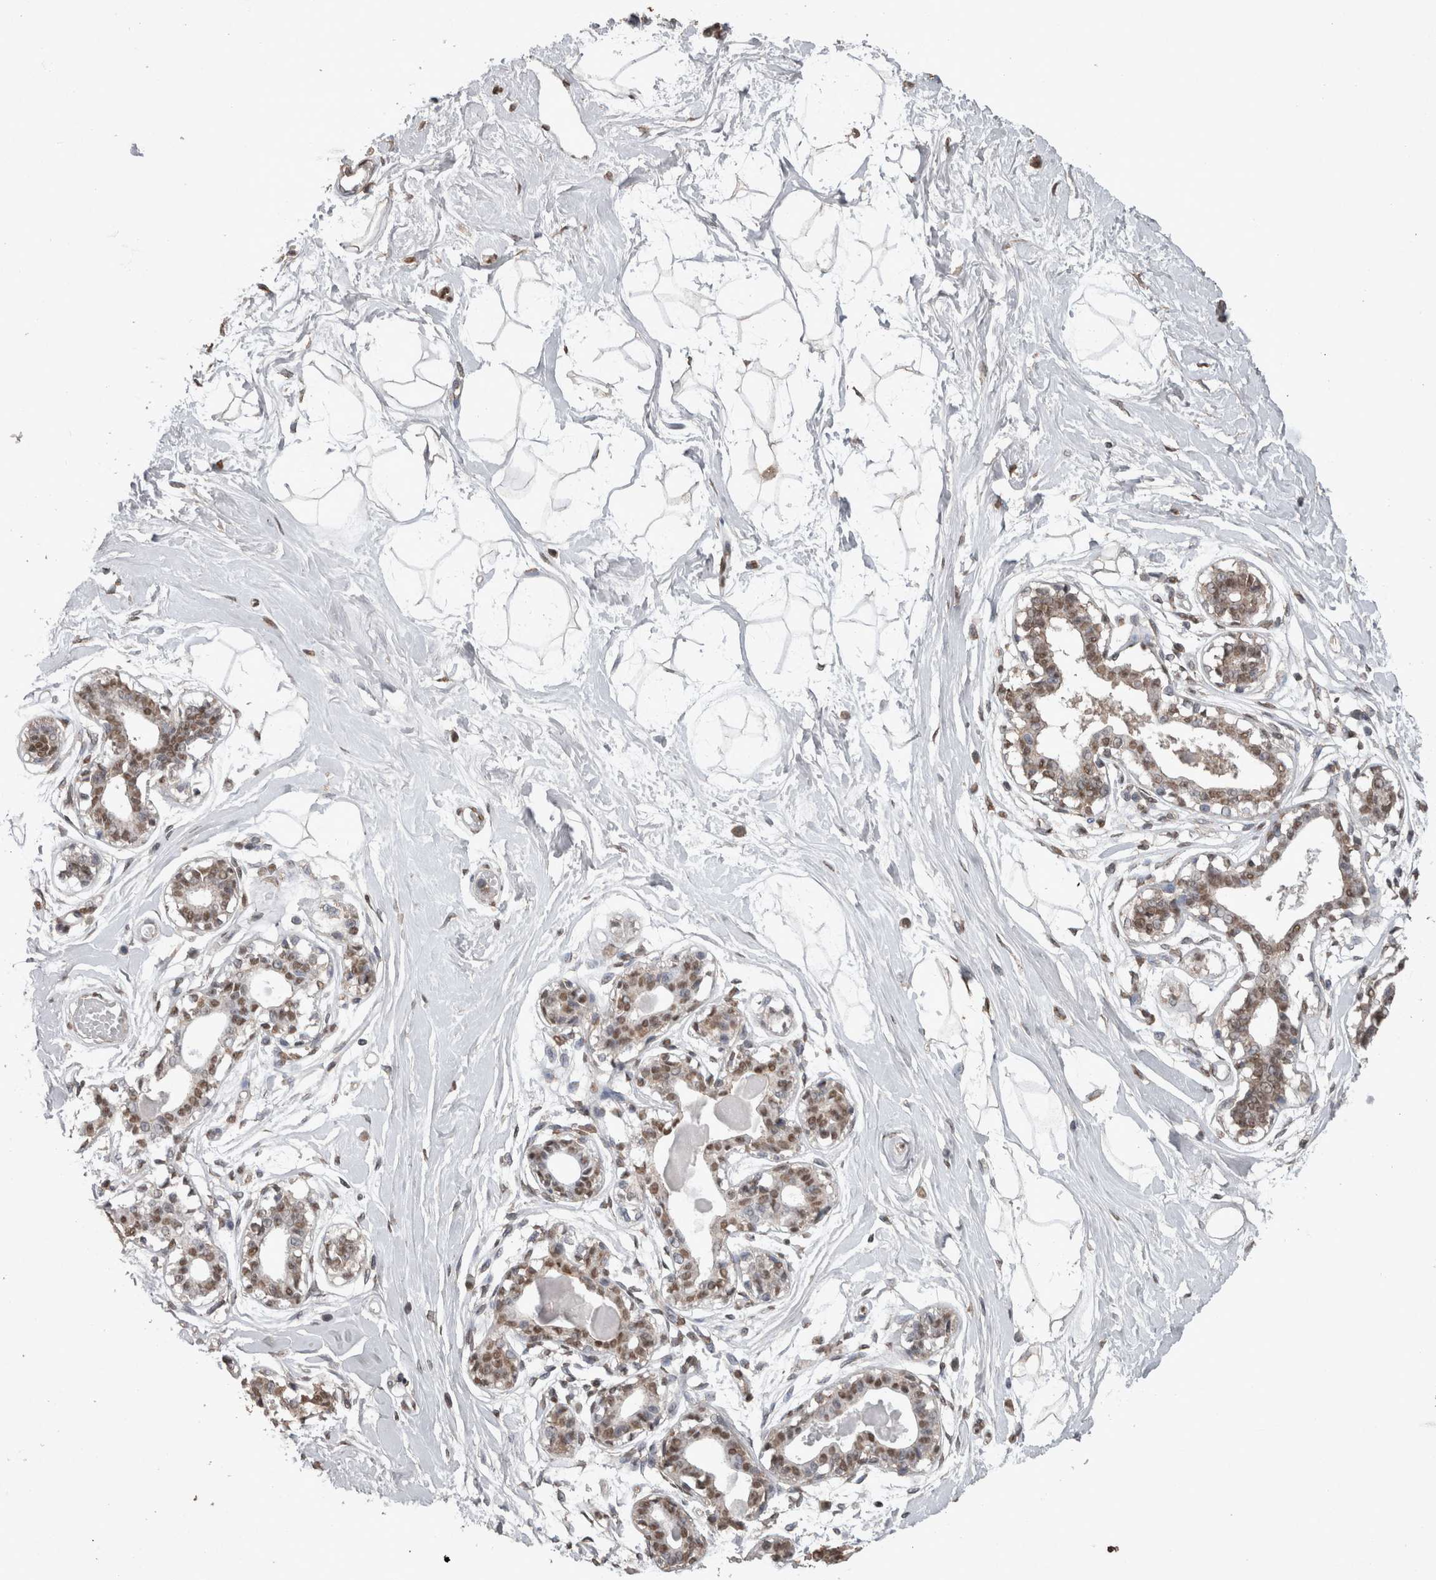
{"staining": {"intensity": "negative", "quantity": "none", "location": "none"}, "tissue": "breast", "cell_type": "Adipocytes", "image_type": "normal", "snomed": [{"axis": "morphology", "description": "Normal tissue, NOS"}, {"axis": "topography", "description": "Breast"}], "caption": "This micrograph is of benign breast stained with IHC to label a protein in brown with the nuclei are counter-stained blue. There is no expression in adipocytes. (Immunohistochemistry (ihc), brightfield microscopy, high magnification).", "gene": "SMAD7", "patient": {"sex": "female", "age": 45}}